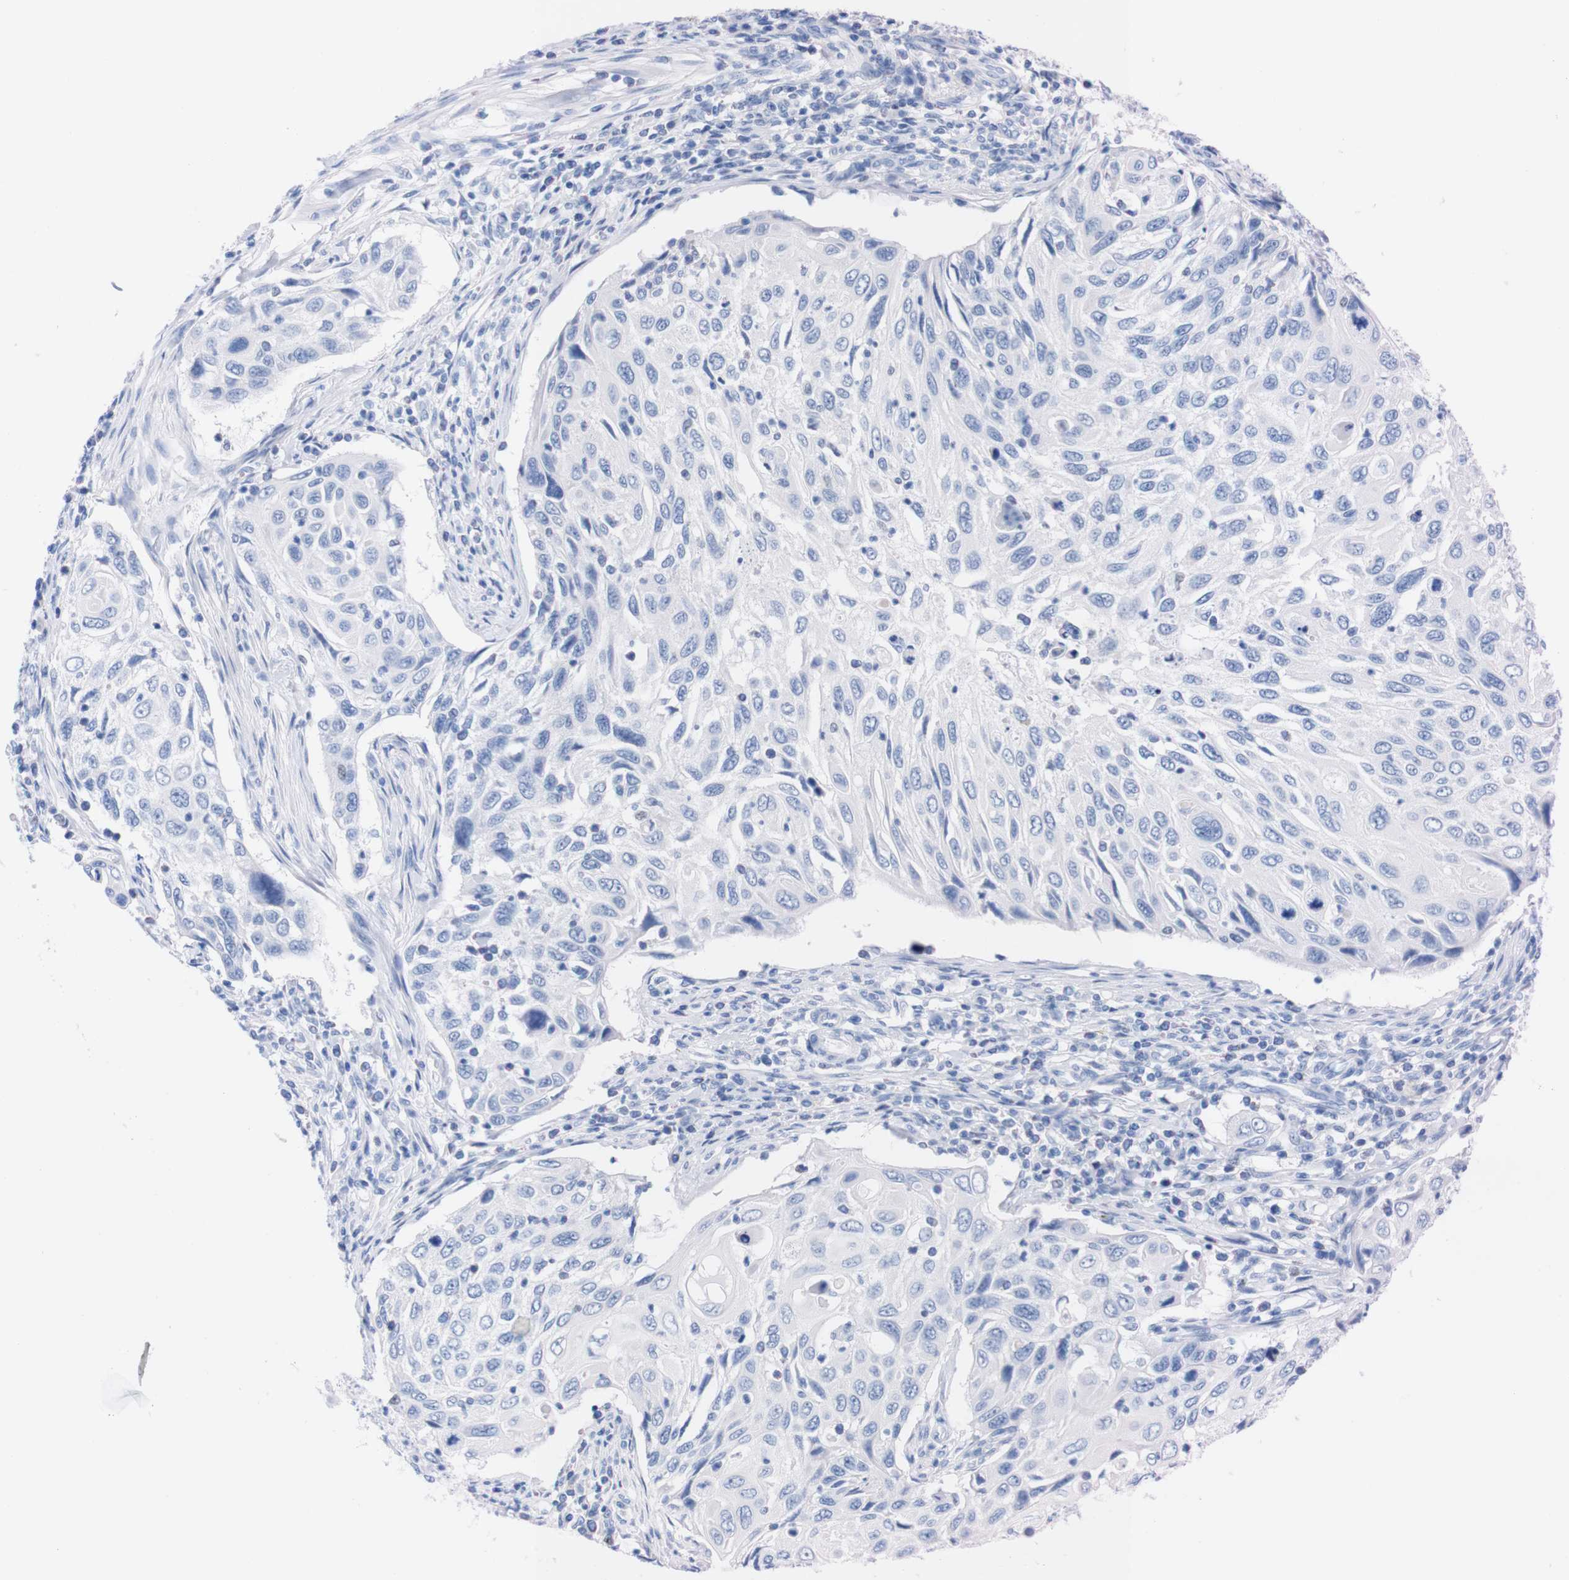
{"staining": {"intensity": "negative", "quantity": "none", "location": "none"}, "tissue": "cervical cancer", "cell_type": "Tumor cells", "image_type": "cancer", "snomed": [{"axis": "morphology", "description": "Squamous cell carcinoma, NOS"}, {"axis": "topography", "description": "Cervix"}], "caption": "High power microscopy micrograph of an IHC image of squamous cell carcinoma (cervical), revealing no significant expression in tumor cells. Brightfield microscopy of IHC stained with DAB (3,3'-diaminobenzidine) (brown) and hematoxylin (blue), captured at high magnification.", "gene": "P2RY12", "patient": {"sex": "female", "age": 70}}